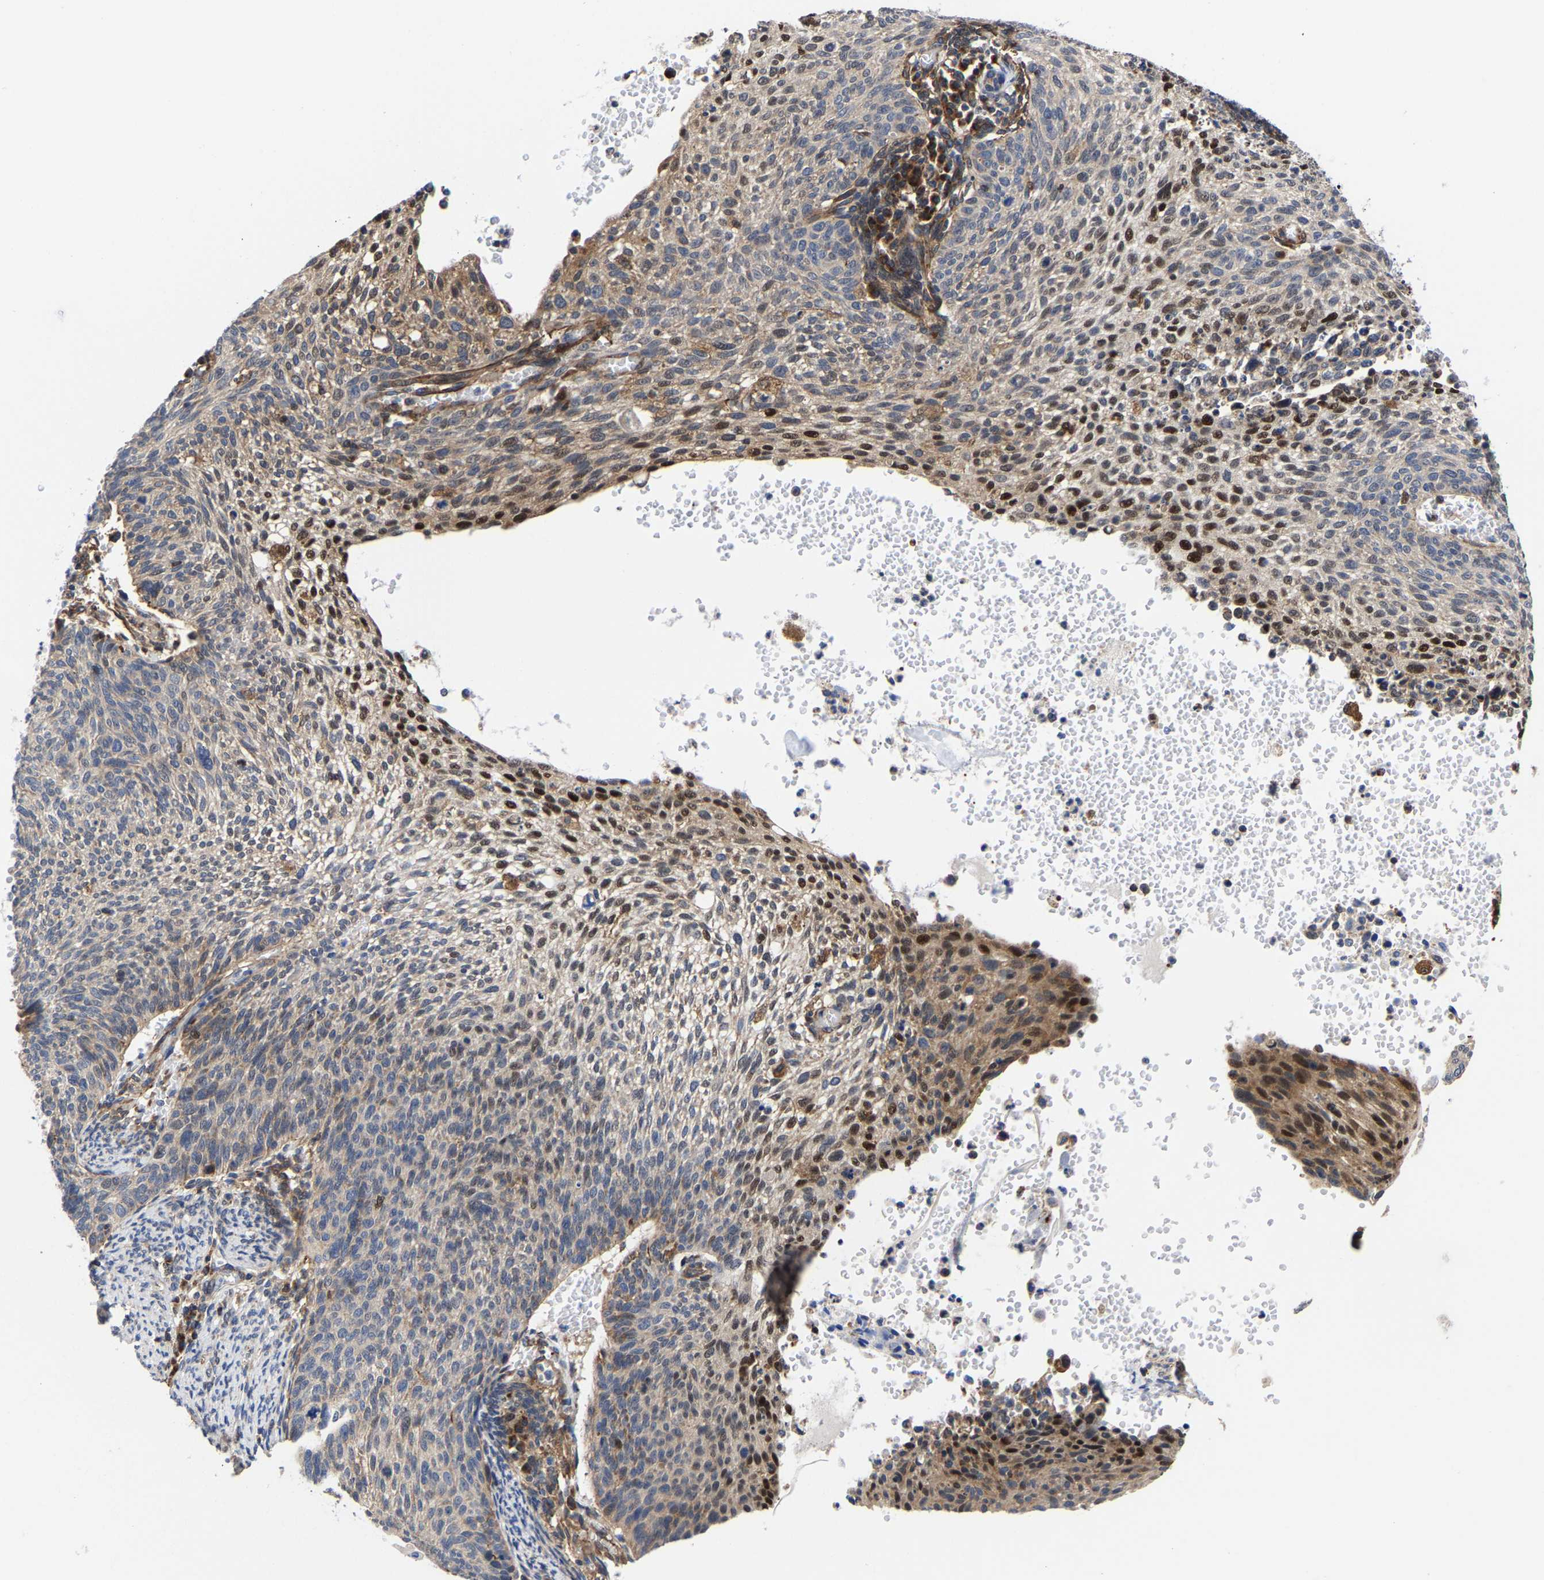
{"staining": {"intensity": "moderate", "quantity": "25%-75%", "location": "cytoplasmic/membranous,nuclear"}, "tissue": "cervical cancer", "cell_type": "Tumor cells", "image_type": "cancer", "snomed": [{"axis": "morphology", "description": "Squamous cell carcinoma, NOS"}, {"axis": "topography", "description": "Cervix"}], "caption": "Moderate cytoplasmic/membranous and nuclear positivity for a protein is present in approximately 25%-75% of tumor cells of cervical cancer (squamous cell carcinoma) using IHC.", "gene": "PFKFB3", "patient": {"sex": "female", "age": 70}}